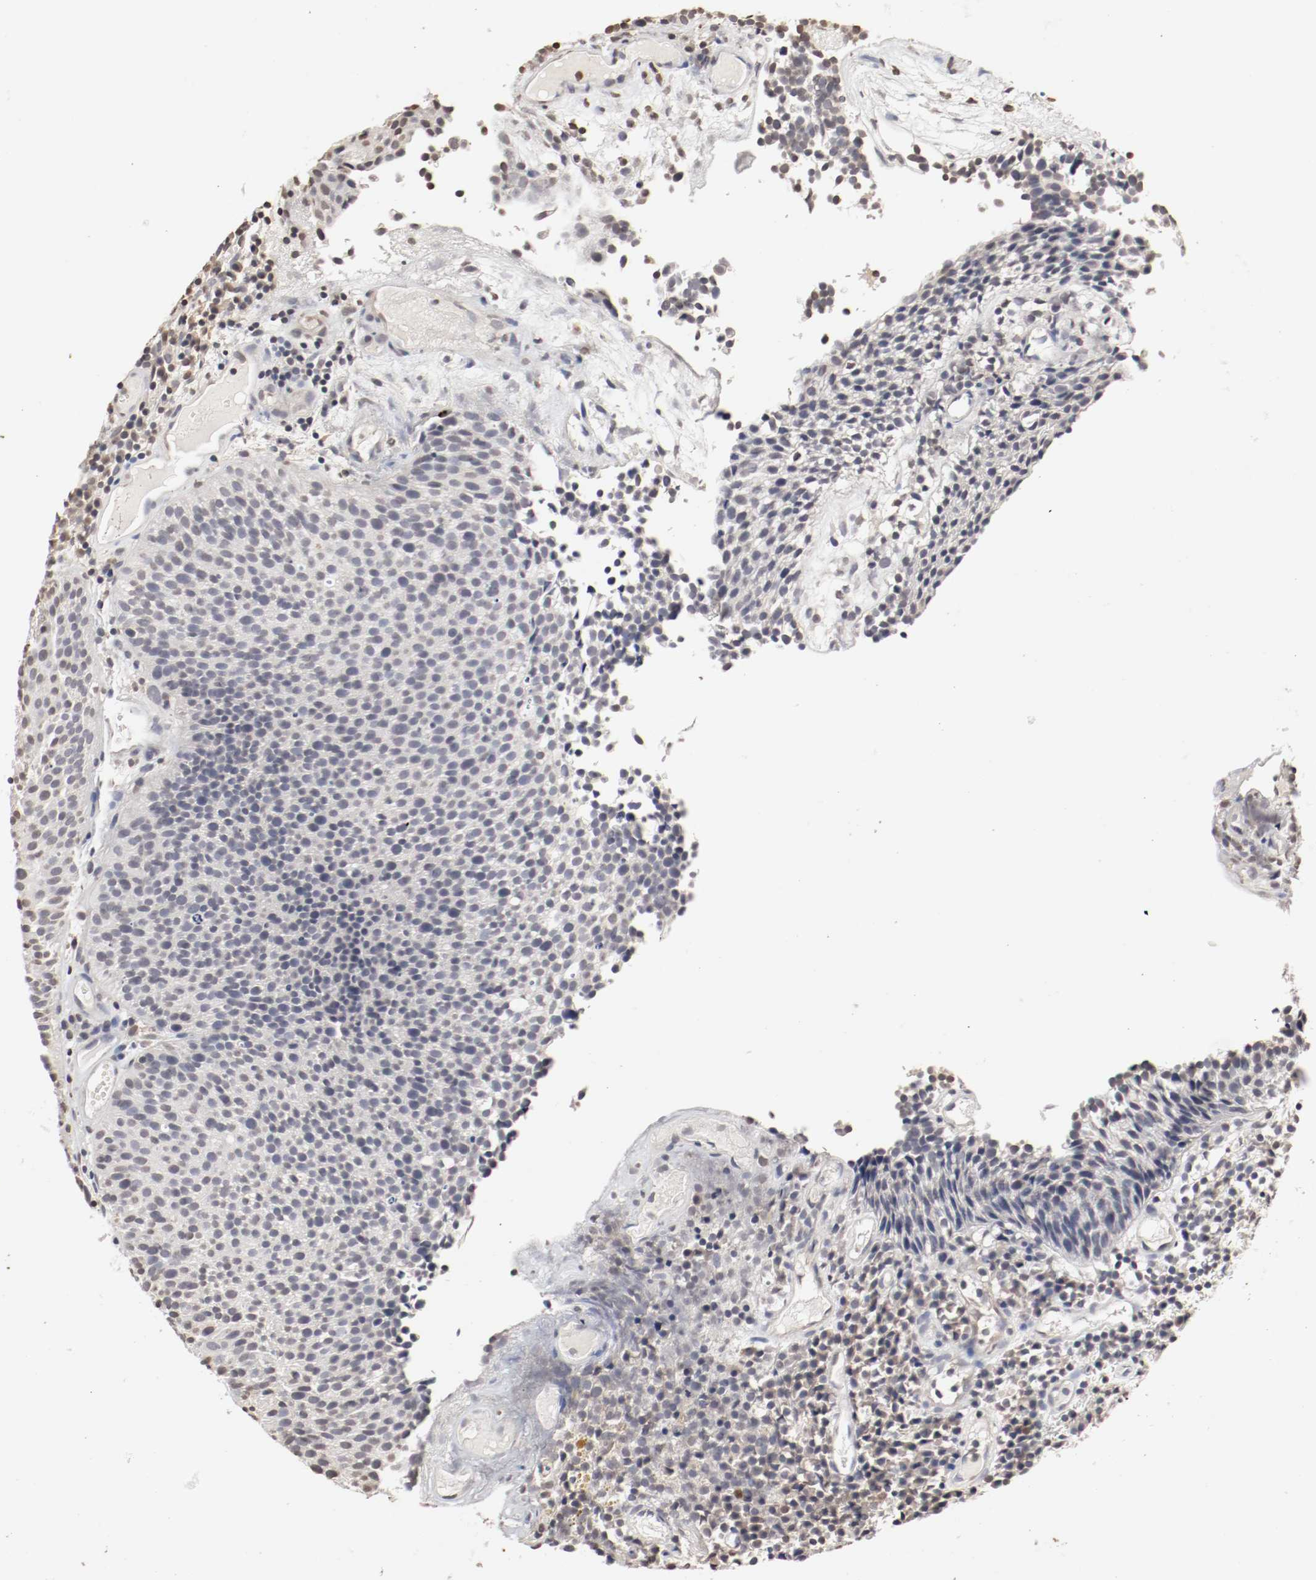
{"staining": {"intensity": "negative", "quantity": "none", "location": "none"}, "tissue": "urothelial cancer", "cell_type": "Tumor cells", "image_type": "cancer", "snomed": [{"axis": "morphology", "description": "Urothelial carcinoma, Low grade"}, {"axis": "topography", "description": "Urinary bladder"}], "caption": "Urothelial cancer was stained to show a protein in brown. There is no significant staining in tumor cells.", "gene": "WASL", "patient": {"sex": "male", "age": 85}}